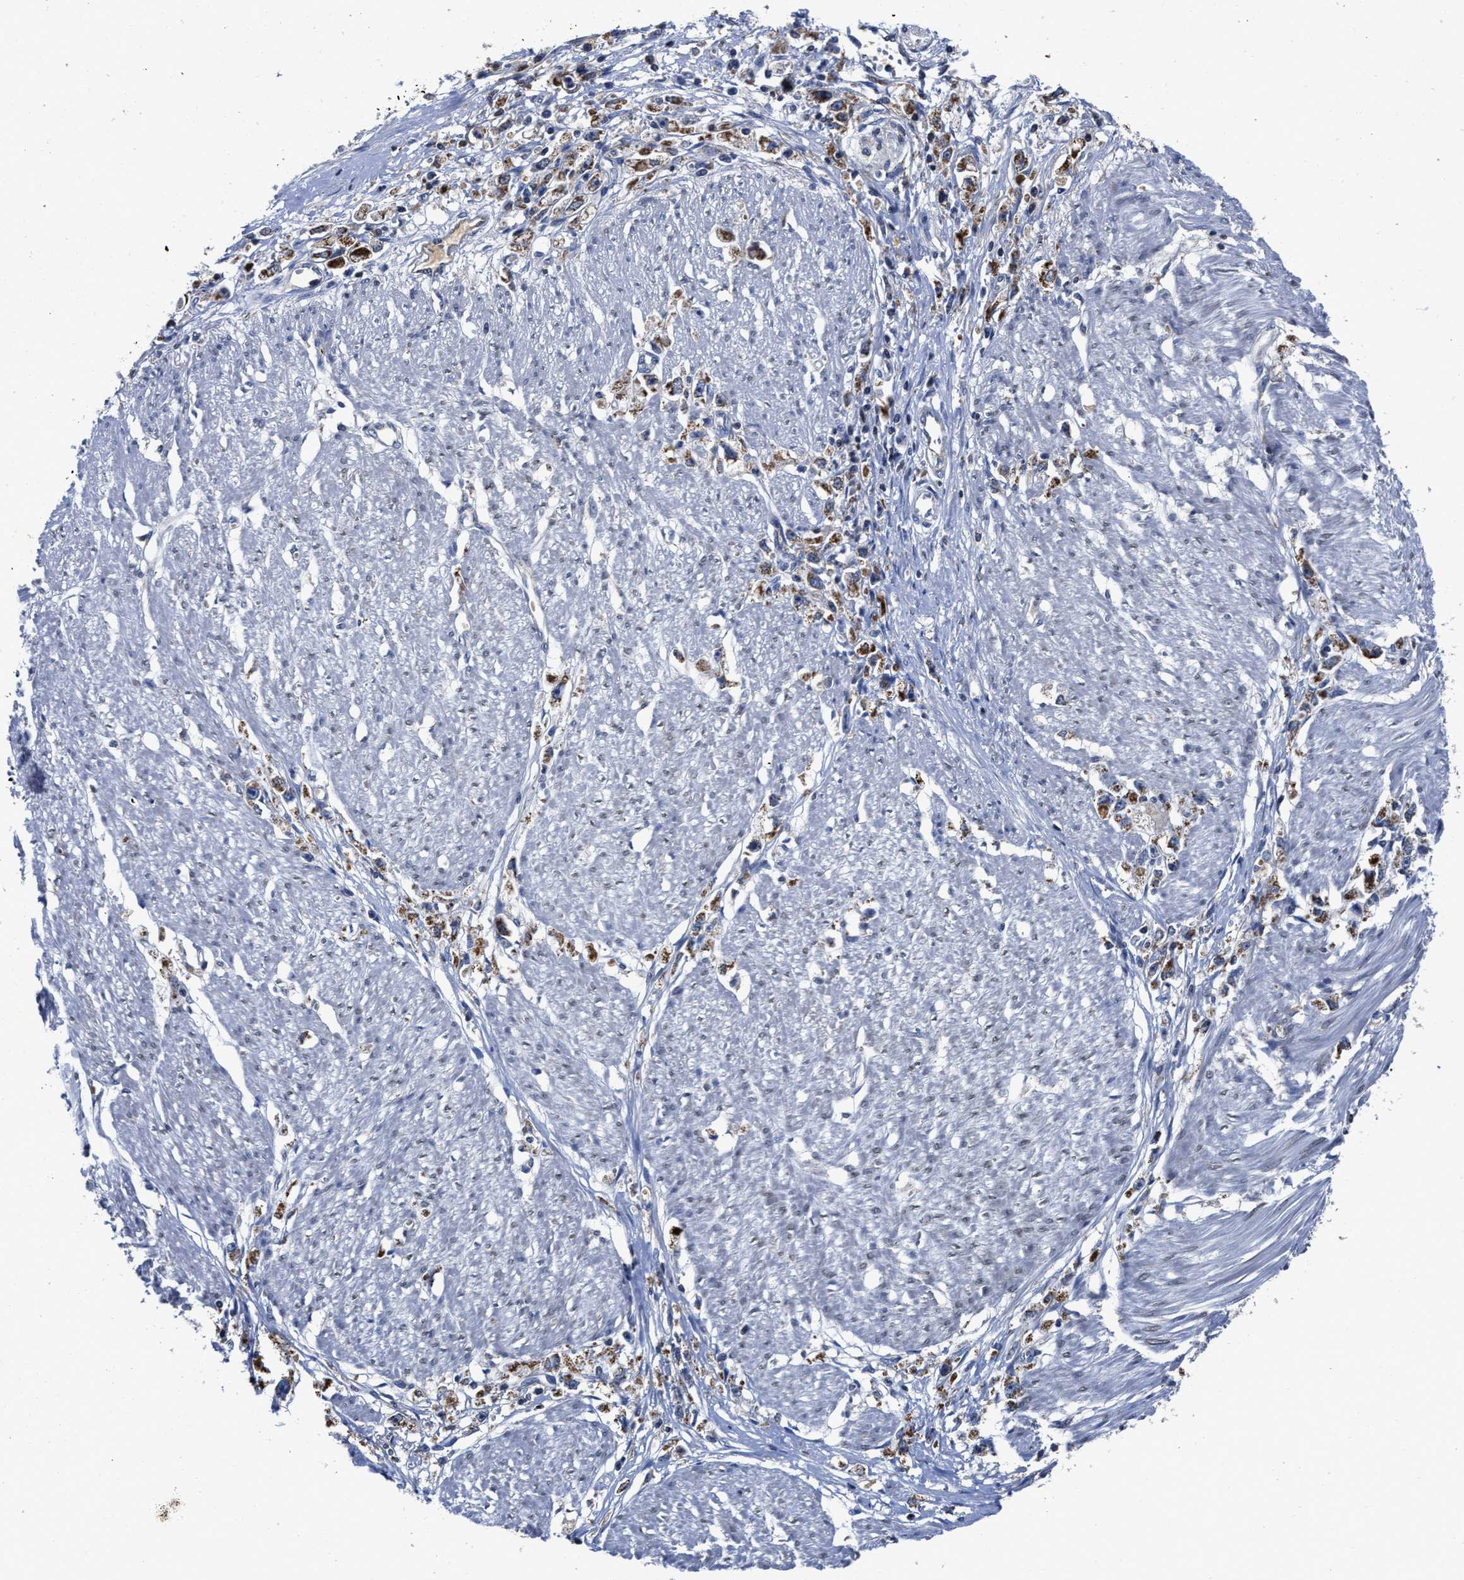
{"staining": {"intensity": "moderate", "quantity": ">75%", "location": "cytoplasmic/membranous"}, "tissue": "stomach cancer", "cell_type": "Tumor cells", "image_type": "cancer", "snomed": [{"axis": "morphology", "description": "Adenocarcinoma, NOS"}, {"axis": "topography", "description": "Stomach"}], "caption": "A histopathology image of stomach cancer stained for a protein displays moderate cytoplasmic/membranous brown staining in tumor cells.", "gene": "CACNA1D", "patient": {"sex": "female", "age": 59}}